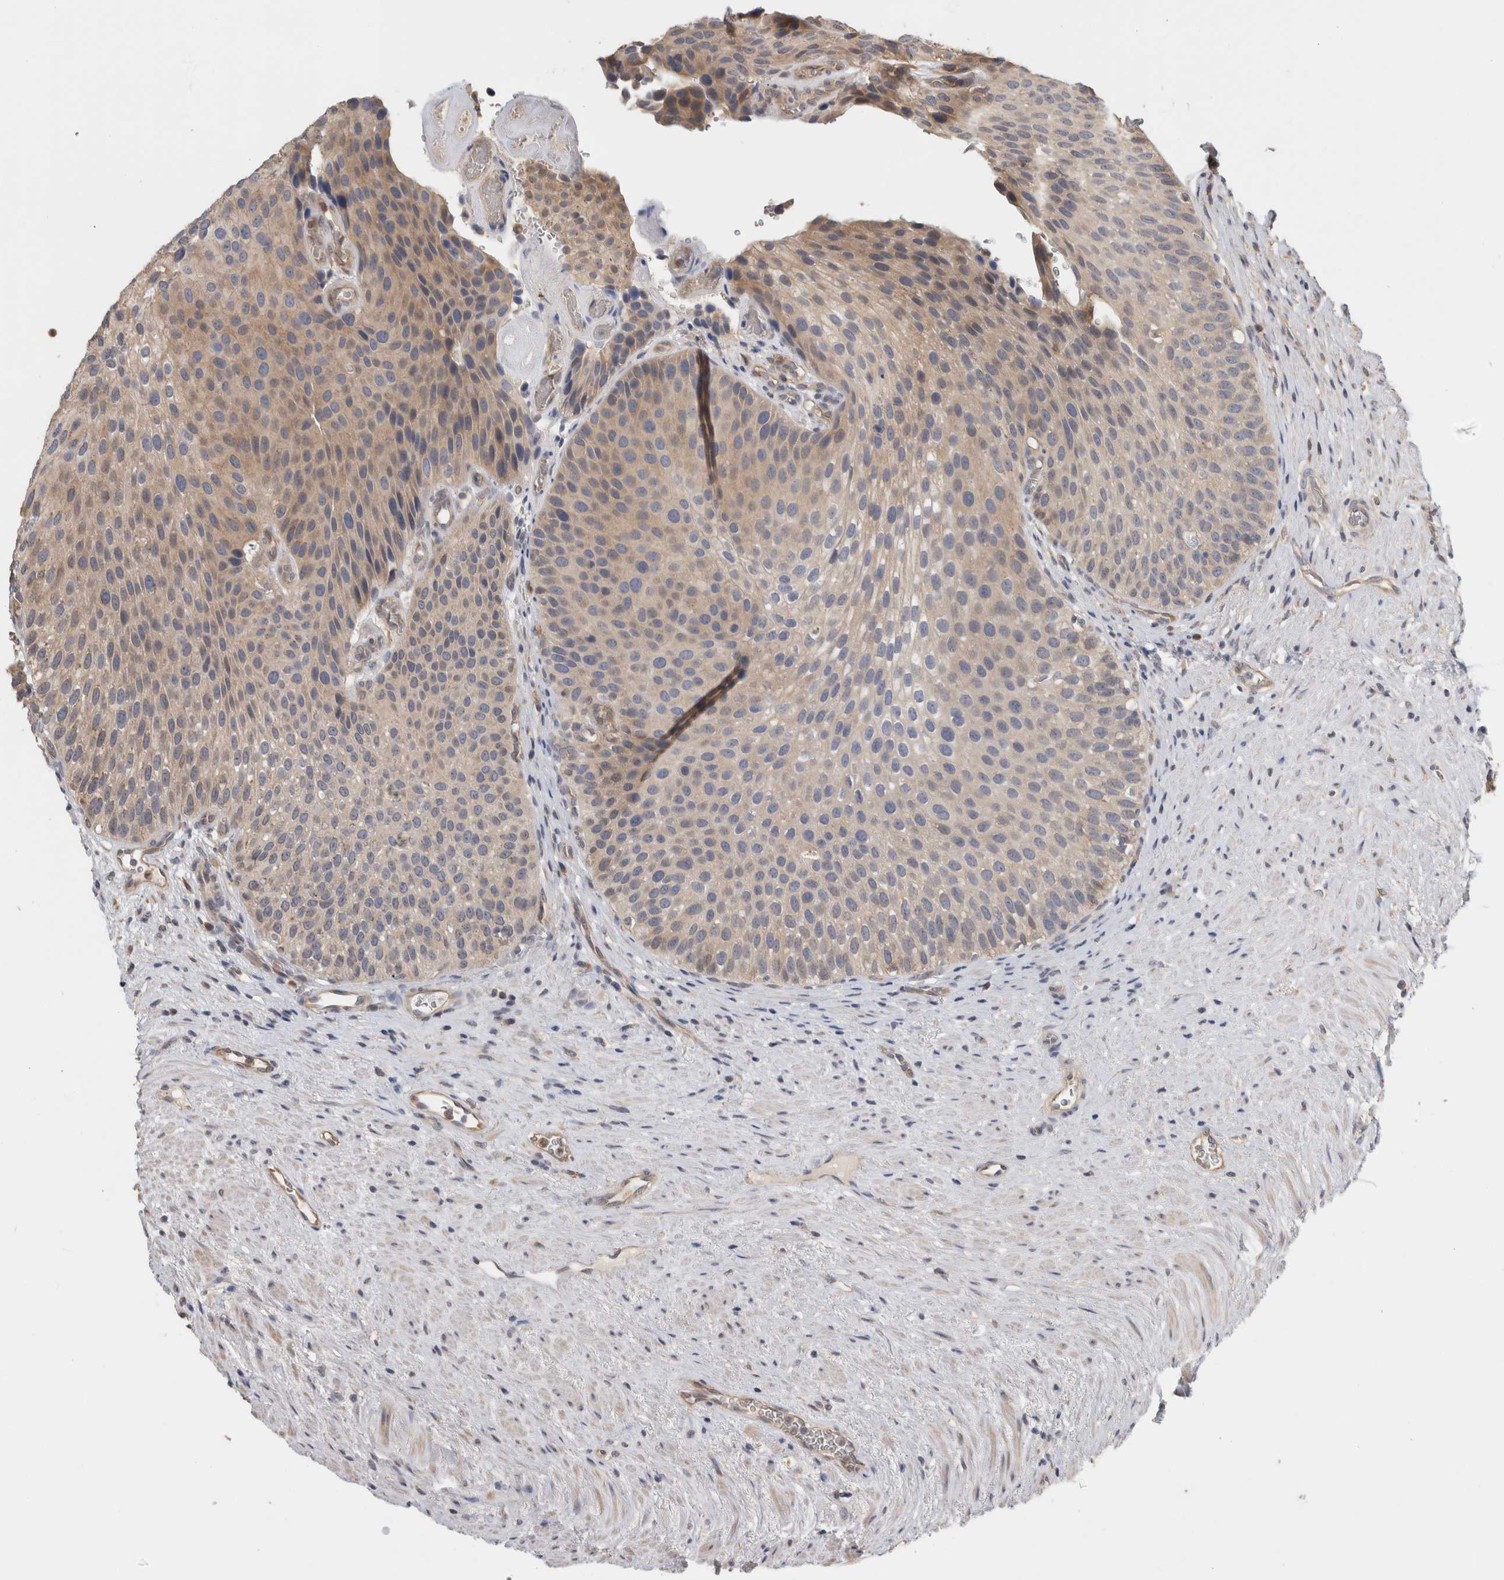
{"staining": {"intensity": "weak", "quantity": "25%-75%", "location": "cytoplasmic/membranous"}, "tissue": "urothelial cancer", "cell_type": "Tumor cells", "image_type": "cancer", "snomed": [{"axis": "morphology", "description": "Normal tissue, NOS"}, {"axis": "morphology", "description": "Urothelial carcinoma, Low grade"}, {"axis": "topography", "description": "Urinary bladder"}, {"axis": "topography", "description": "Prostate"}], "caption": "A photomicrograph of urothelial cancer stained for a protein shows weak cytoplasmic/membranous brown staining in tumor cells.", "gene": "PGM1", "patient": {"sex": "male", "age": 60}}